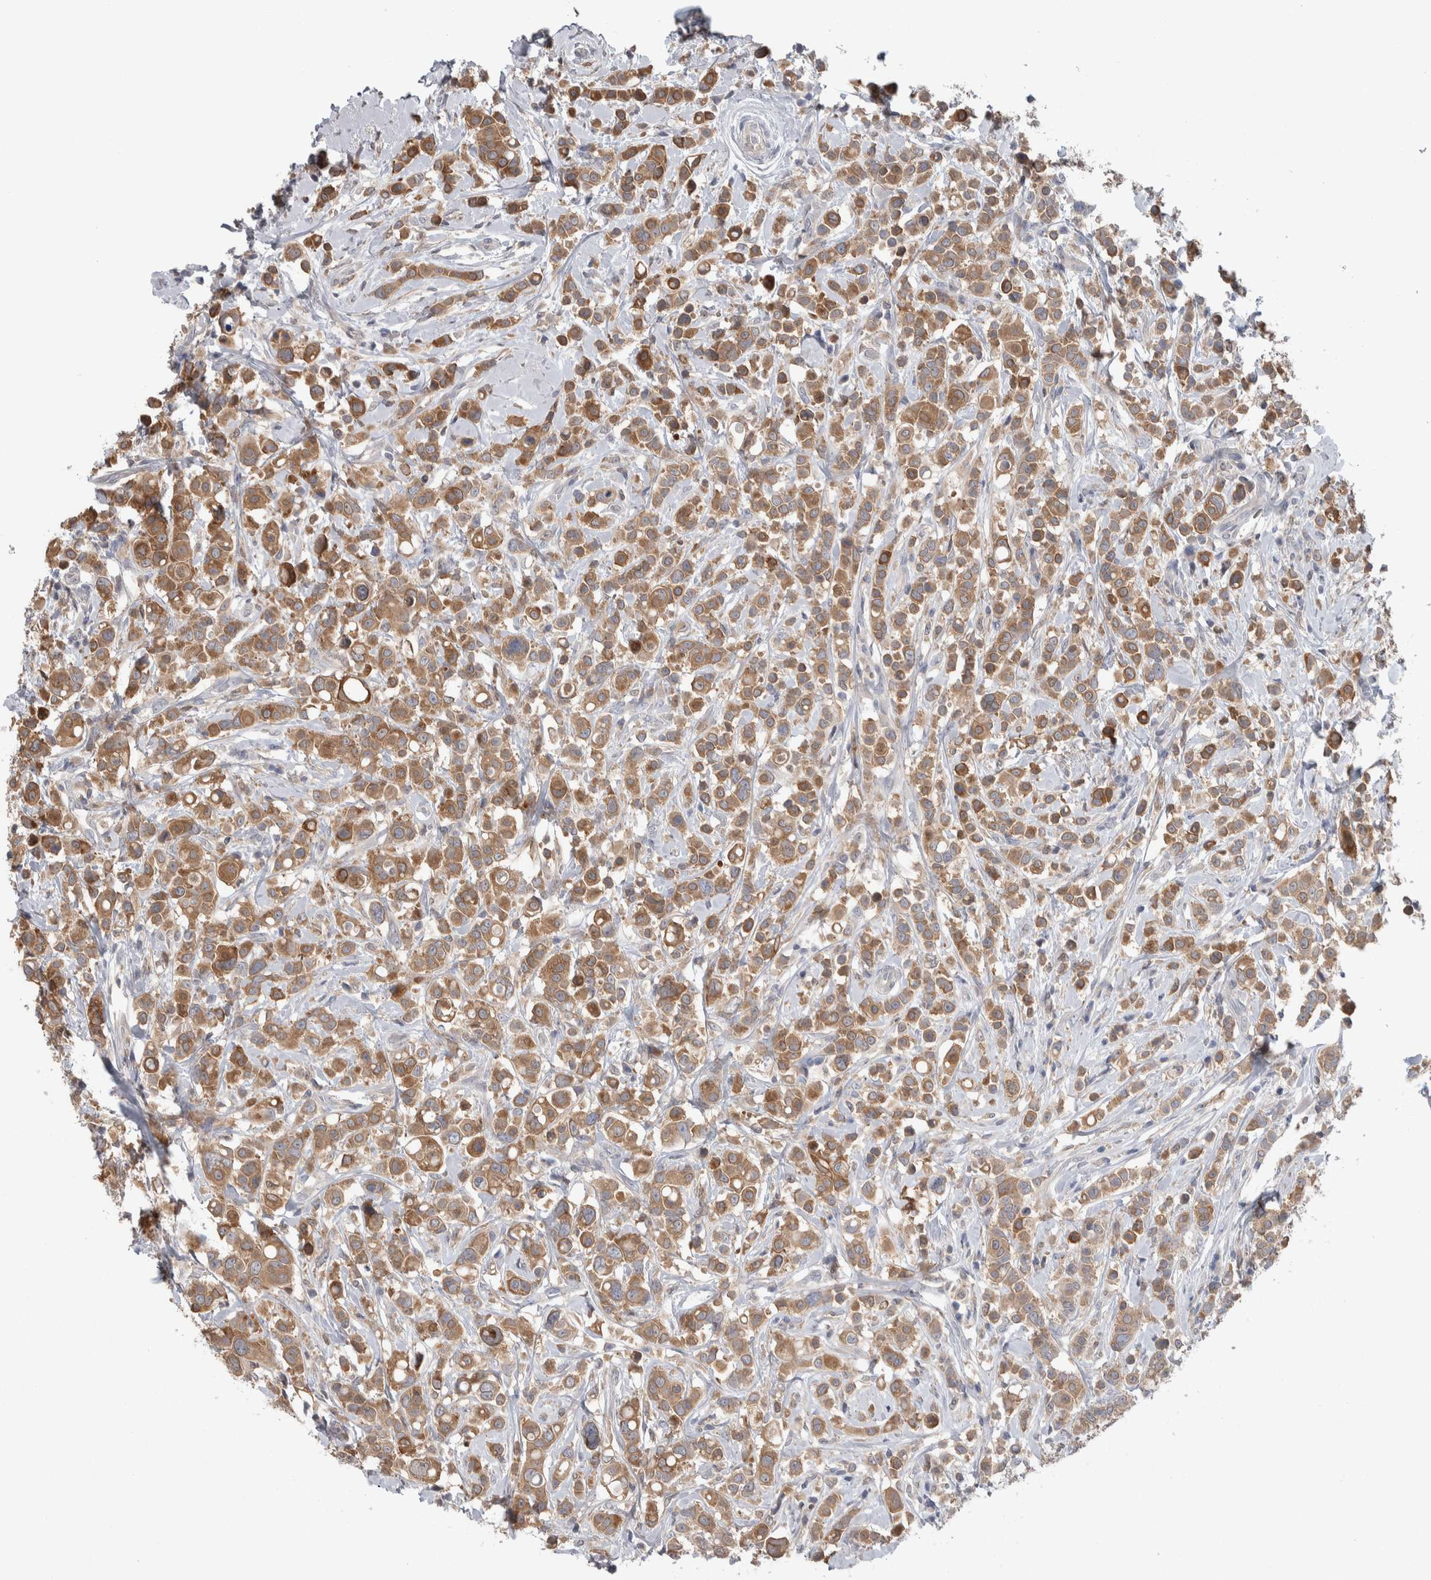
{"staining": {"intensity": "moderate", "quantity": ">75%", "location": "cytoplasmic/membranous"}, "tissue": "breast cancer", "cell_type": "Tumor cells", "image_type": "cancer", "snomed": [{"axis": "morphology", "description": "Duct carcinoma"}, {"axis": "topography", "description": "Breast"}], "caption": "Immunohistochemistry image of human breast intraductal carcinoma stained for a protein (brown), which displays medium levels of moderate cytoplasmic/membranous staining in about >75% of tumor cells.", "gene": "HTATIP2", "patient": {"sex": "female", "age": 27}}